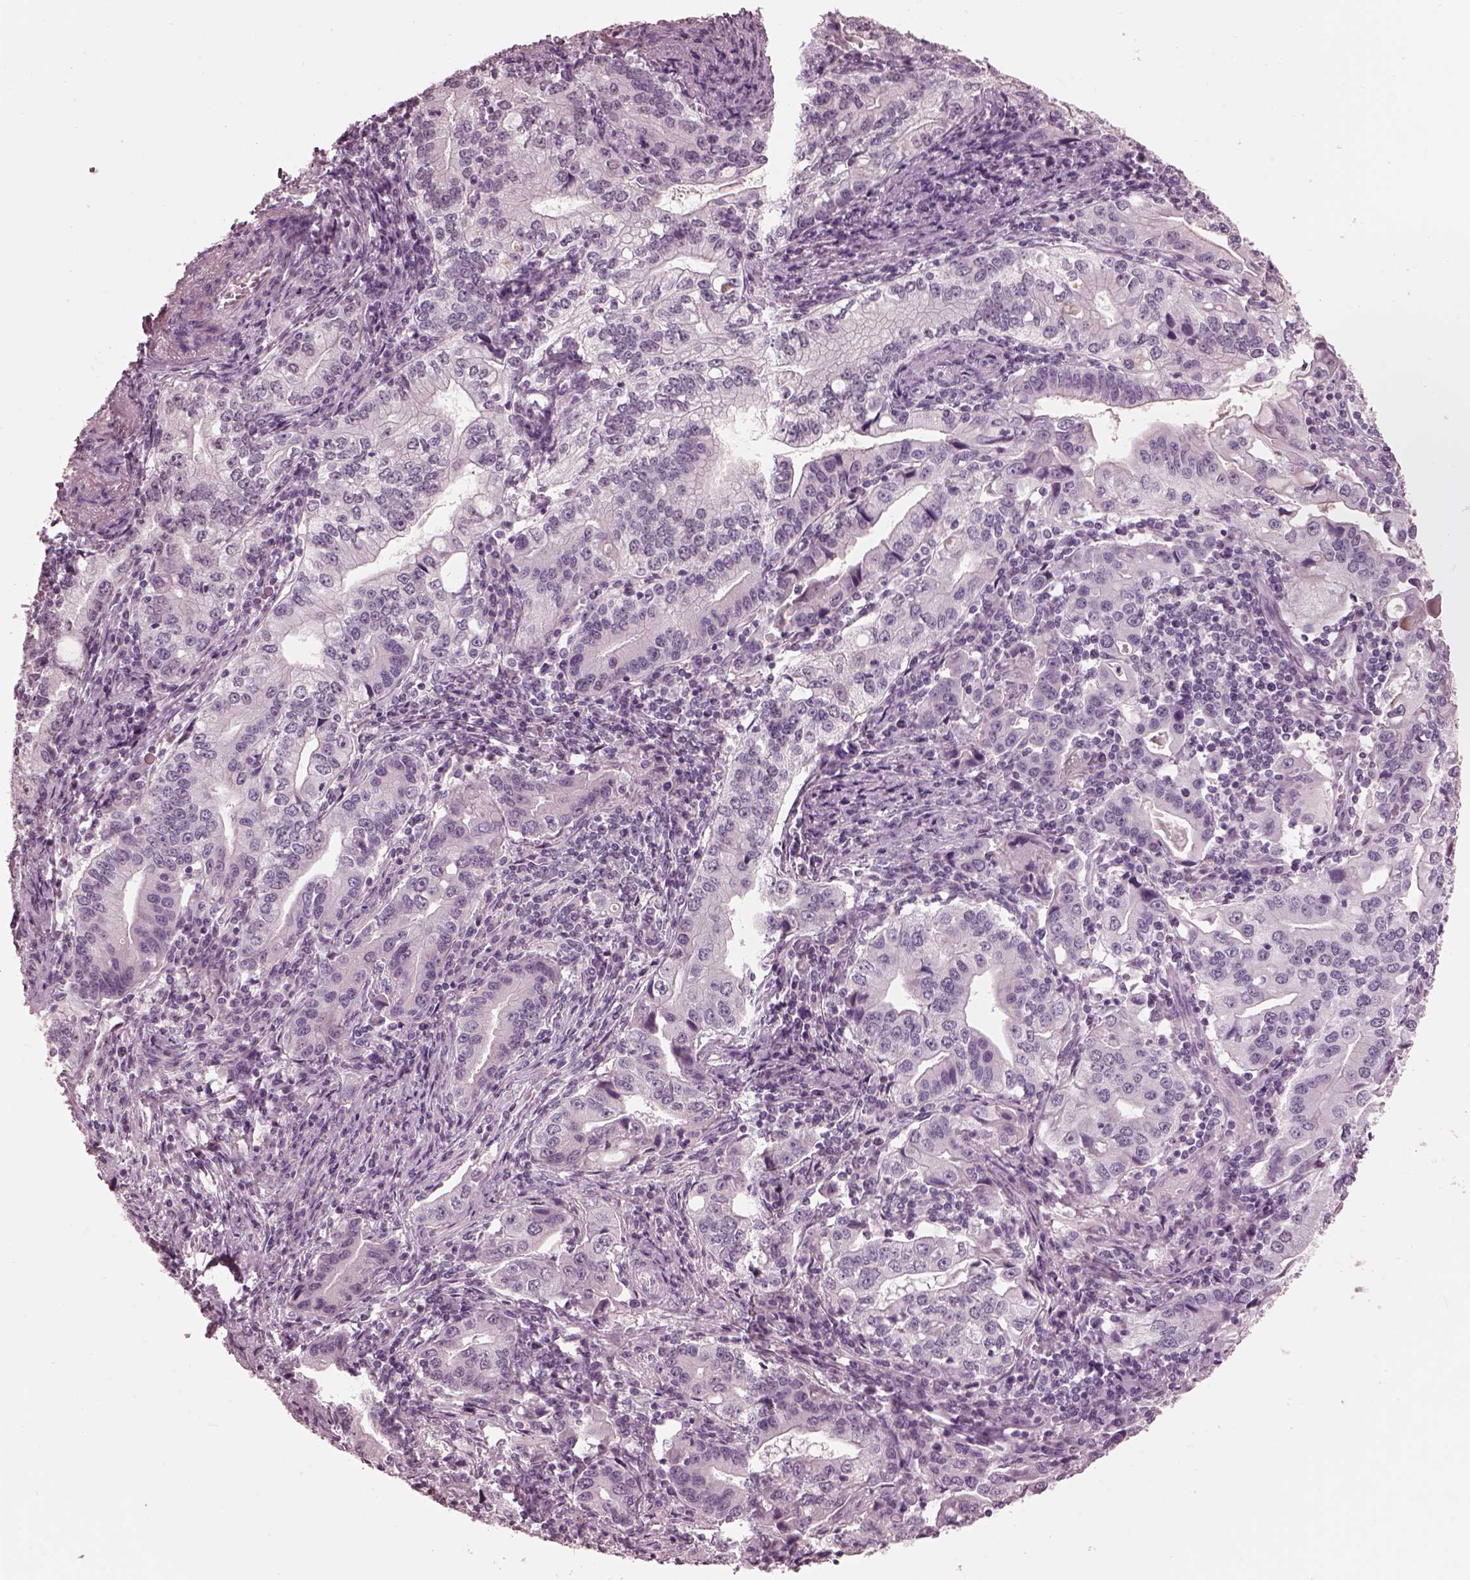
{"staining": {"intensity": "negative", "quantity": "none", "location": "none"}, "tissue": "stomach cancer", "cell_type": "Tumor cells", "image_type": "cancer", "snomed": [{"axis": "morphology", "description": "Adenocarcinoma, NOS"}, {"axis": "topography", "description": "Stomach, lower"}], "caption": "The immunohistochemistry (IHC) image has no significant positivity in tumor cells of adenocarcinoma (stomach) tissue.", "gene": "GARIN4", "patient": {"sex": "female", "age": 72}}